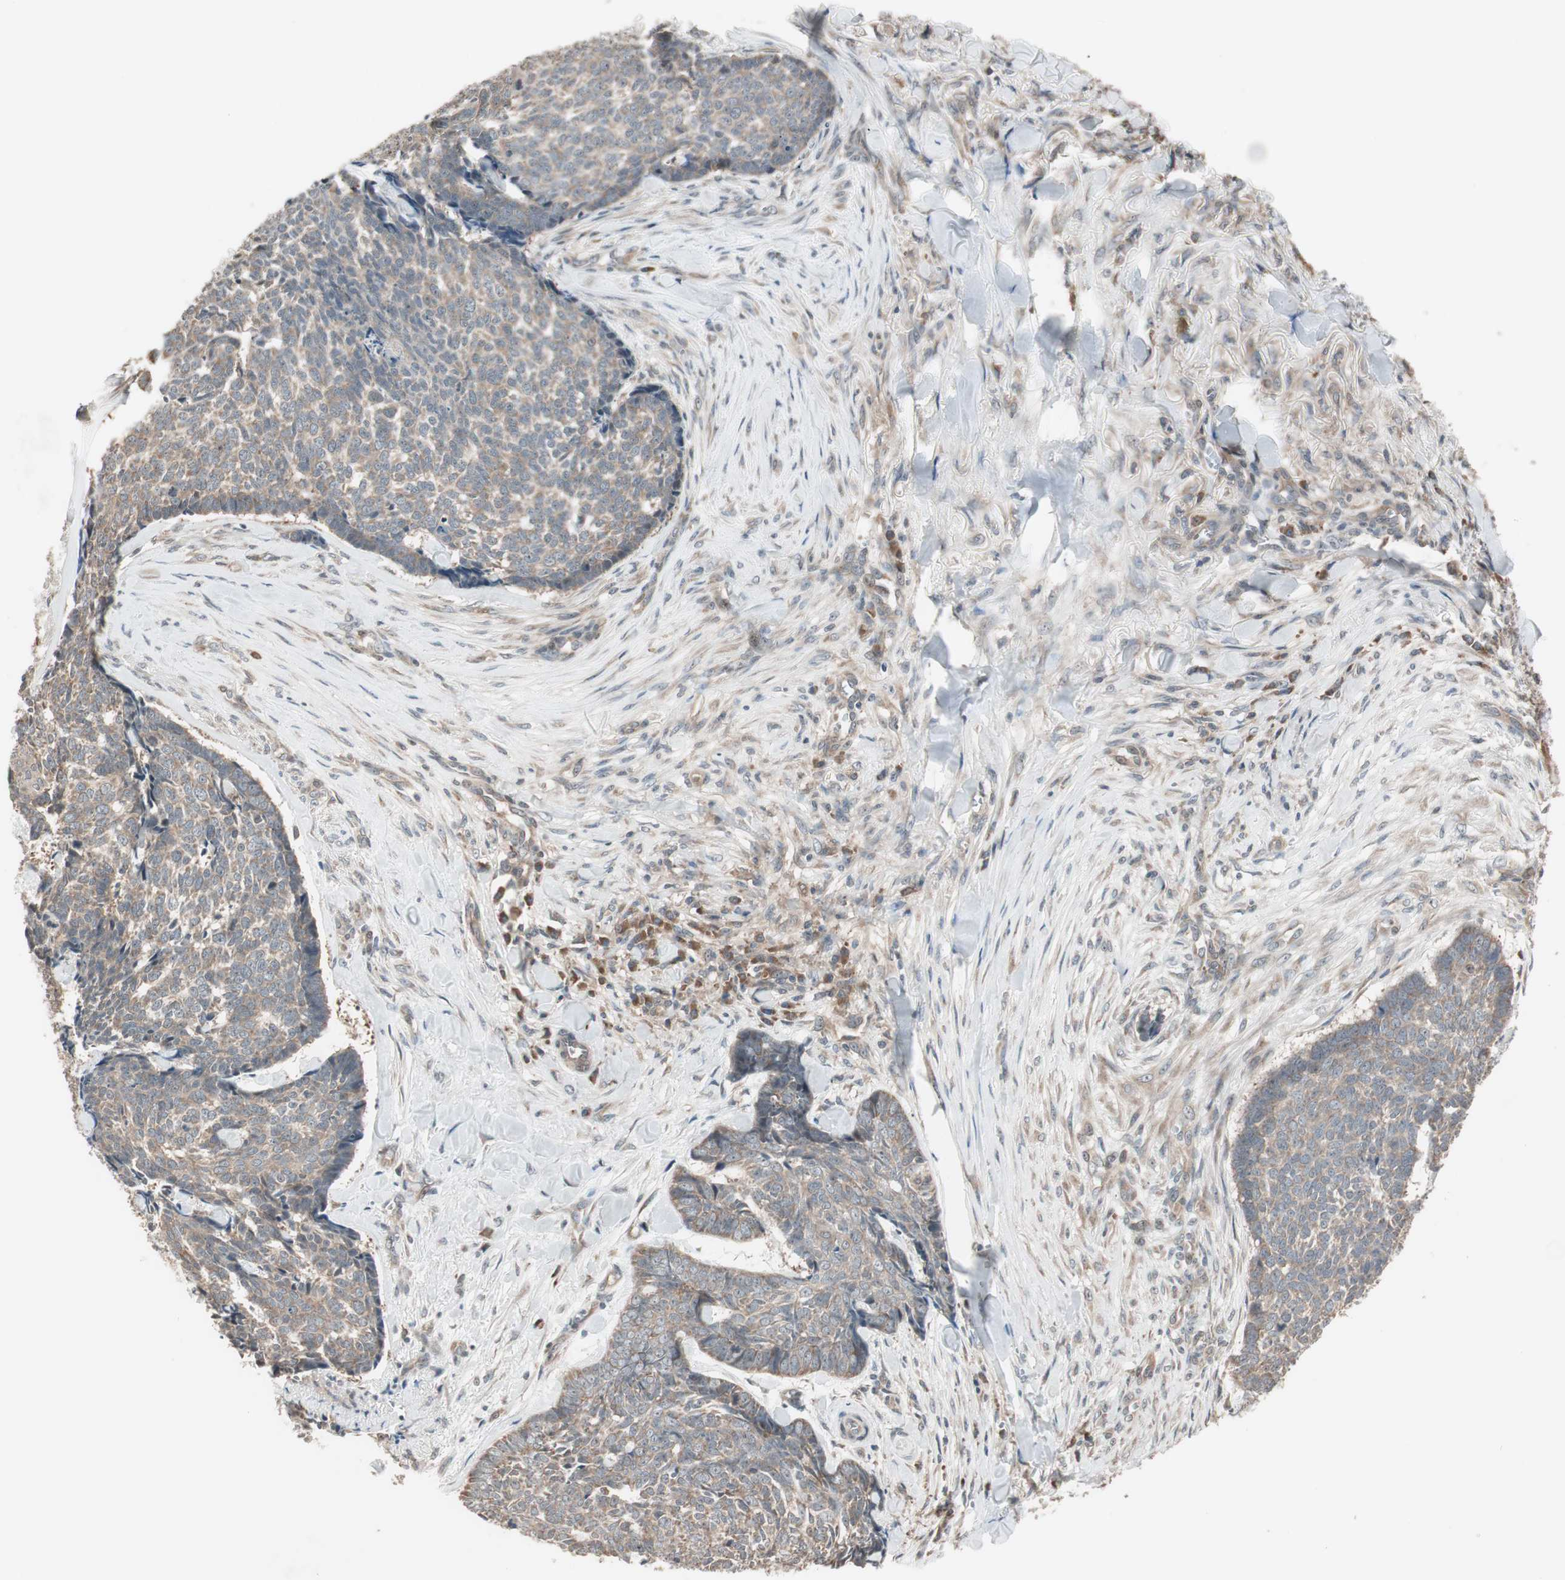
{"staining": {"intensity": "weak", "quantity": "25%-75%", "location": "cytoplasmic/membranous"}, "tissue": "skin cancer", "cell_type": "Tumor cells", "image_type": "cancer", "snomed": [{"axis": "morphology", "description": "Basal cell carcinoma"}, {"axis": "topography", "description": "Skin"}], "caption": "Protein staining displays weak cytoplasmic/membranous staining in approximately 25%-75% of tumor cells in skin cancer.", "gene": "FBXO5", "patient": {"sex": "male", "age": 84}}